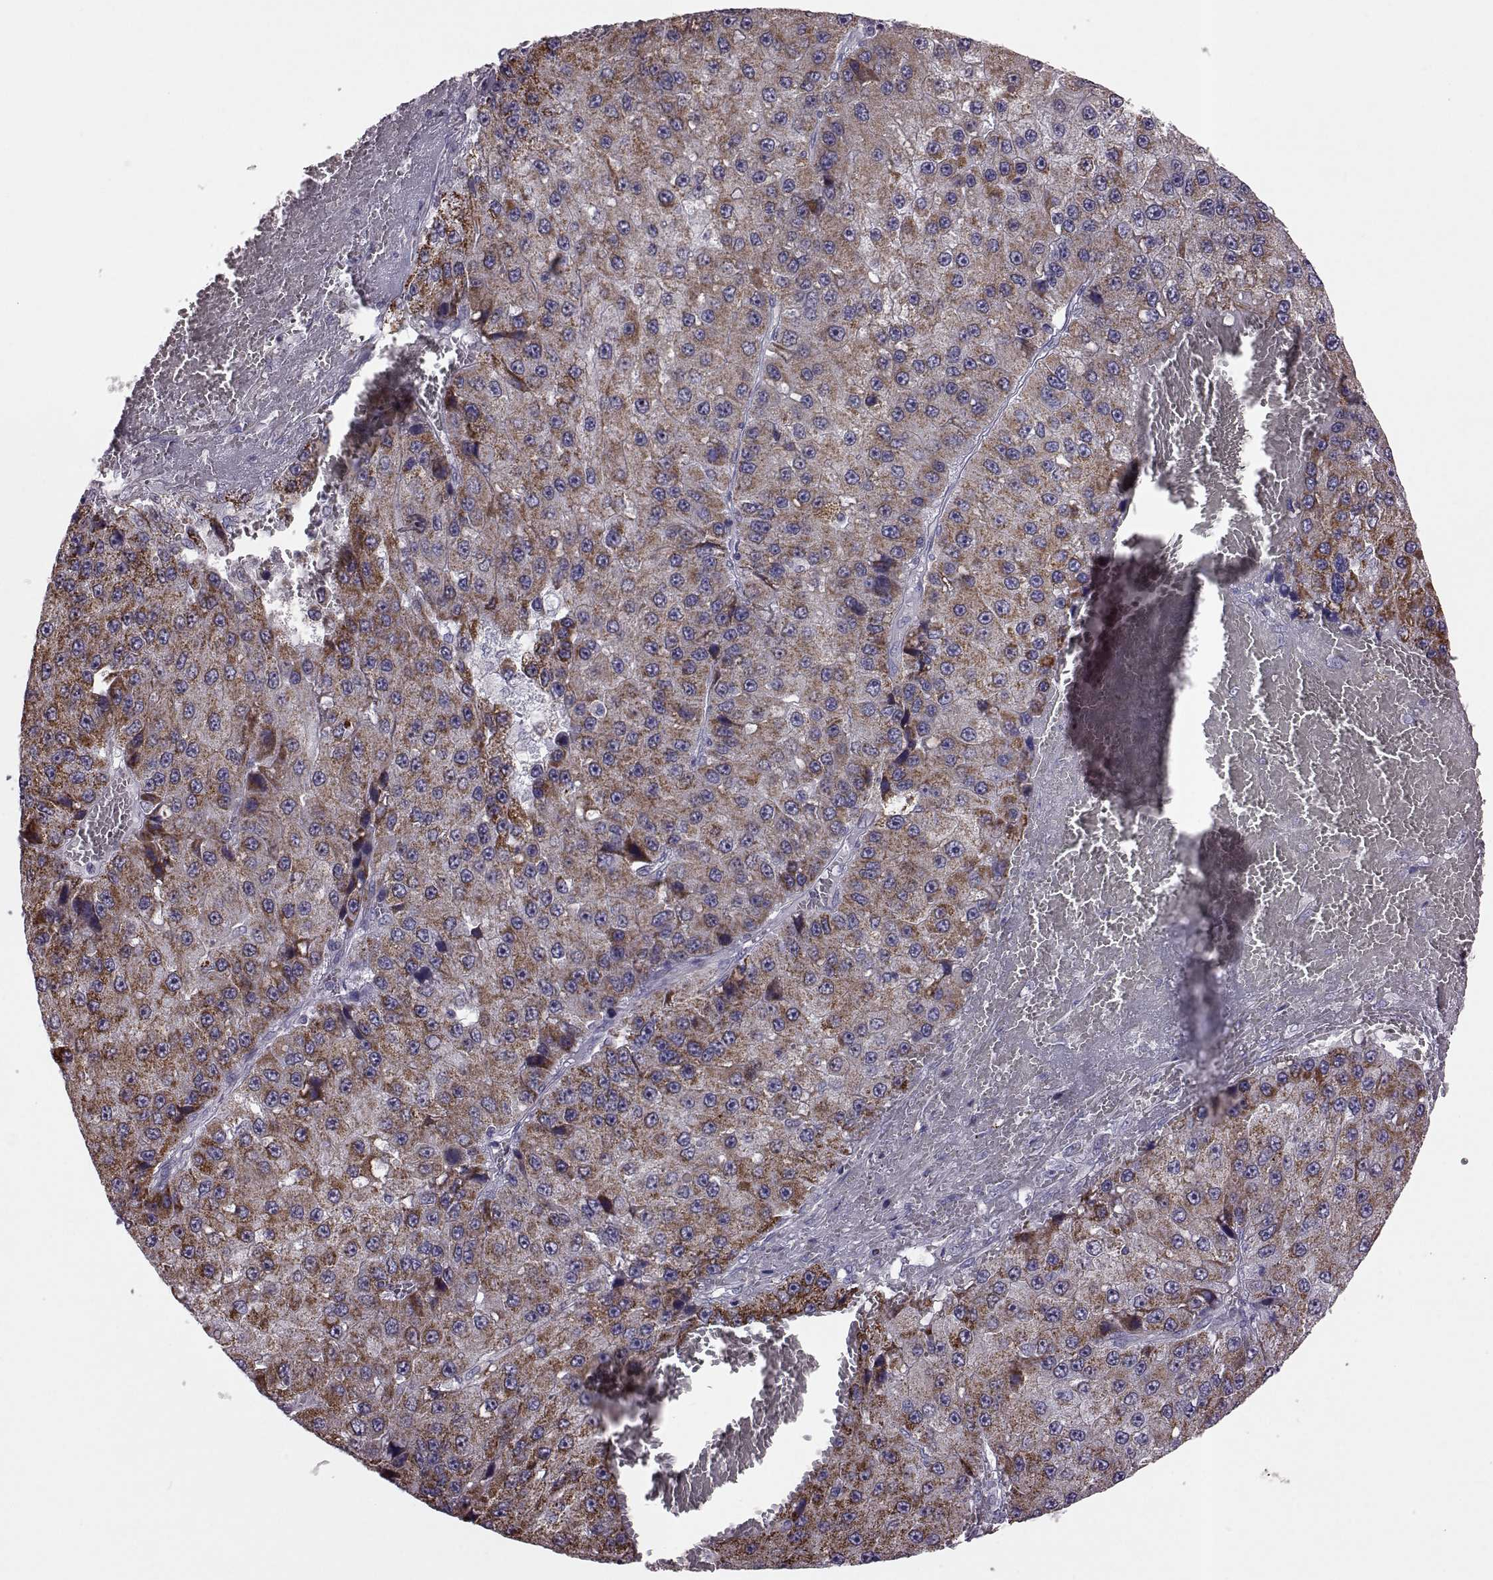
{"staining": {"intensity": "strong", "quantity": ">75%", "location": "cytoplasmic/membranous"}, "tissue": "liver cancer", "cell_type": "Tumor cells", "image_type": "cancer", "snomed": [{"axis": "morphology", "description": "Carcinoma, Hepatocellular, NOS"}, {"axis": "topography", "description": "Liver"}], "caption": "About >75% of tumor cells in human liver cancer (hepatocellular carcinoma) show strong cytoplasmic/membranous protein expression as visualized by brown immunohistochemical staining.", "gene": "RIMS2", "patient": {"sex": "female", "age": 73}}